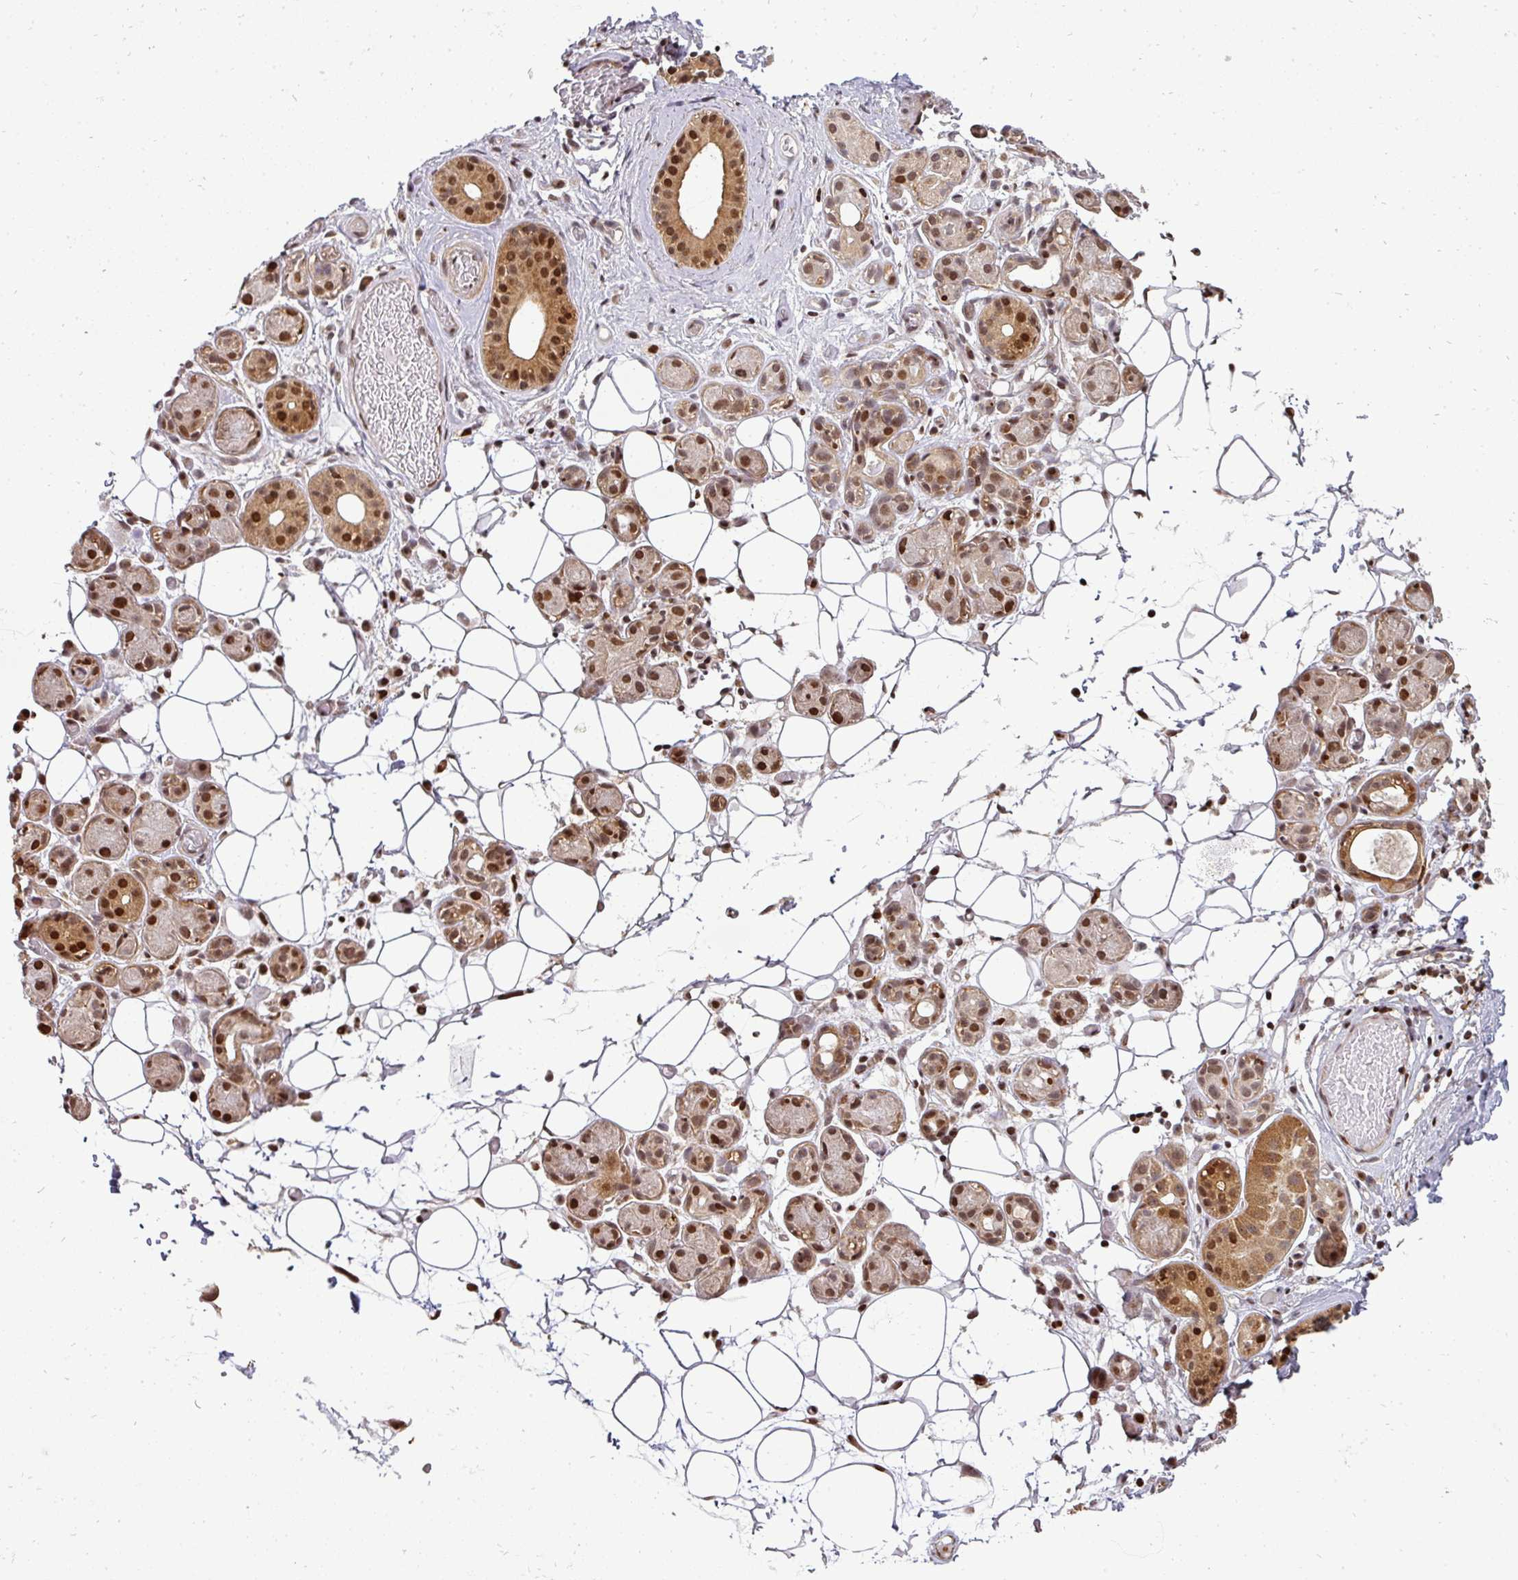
{"staining": {"intensity": "strong", "quantity": "25%-75%", "location": "cytoplasmic/membranous,nuclear"}, "tissue": "salivary gland", "cell_type": "Glandular cells", "image_type": "normal", "snomed": [{"axis": "morphology", "description": "Normal tissue, NOS"}, {"axis": "topography", "description": "Salivary gland"}], "caption": "This is an image of IHC staining of benign salivary gland, which shows strong positivity in the cytoplasmic/membranous,nuclear of glandular cells.", "gene": "MAZ", "patient": {"sex": "male", "age": 82}}